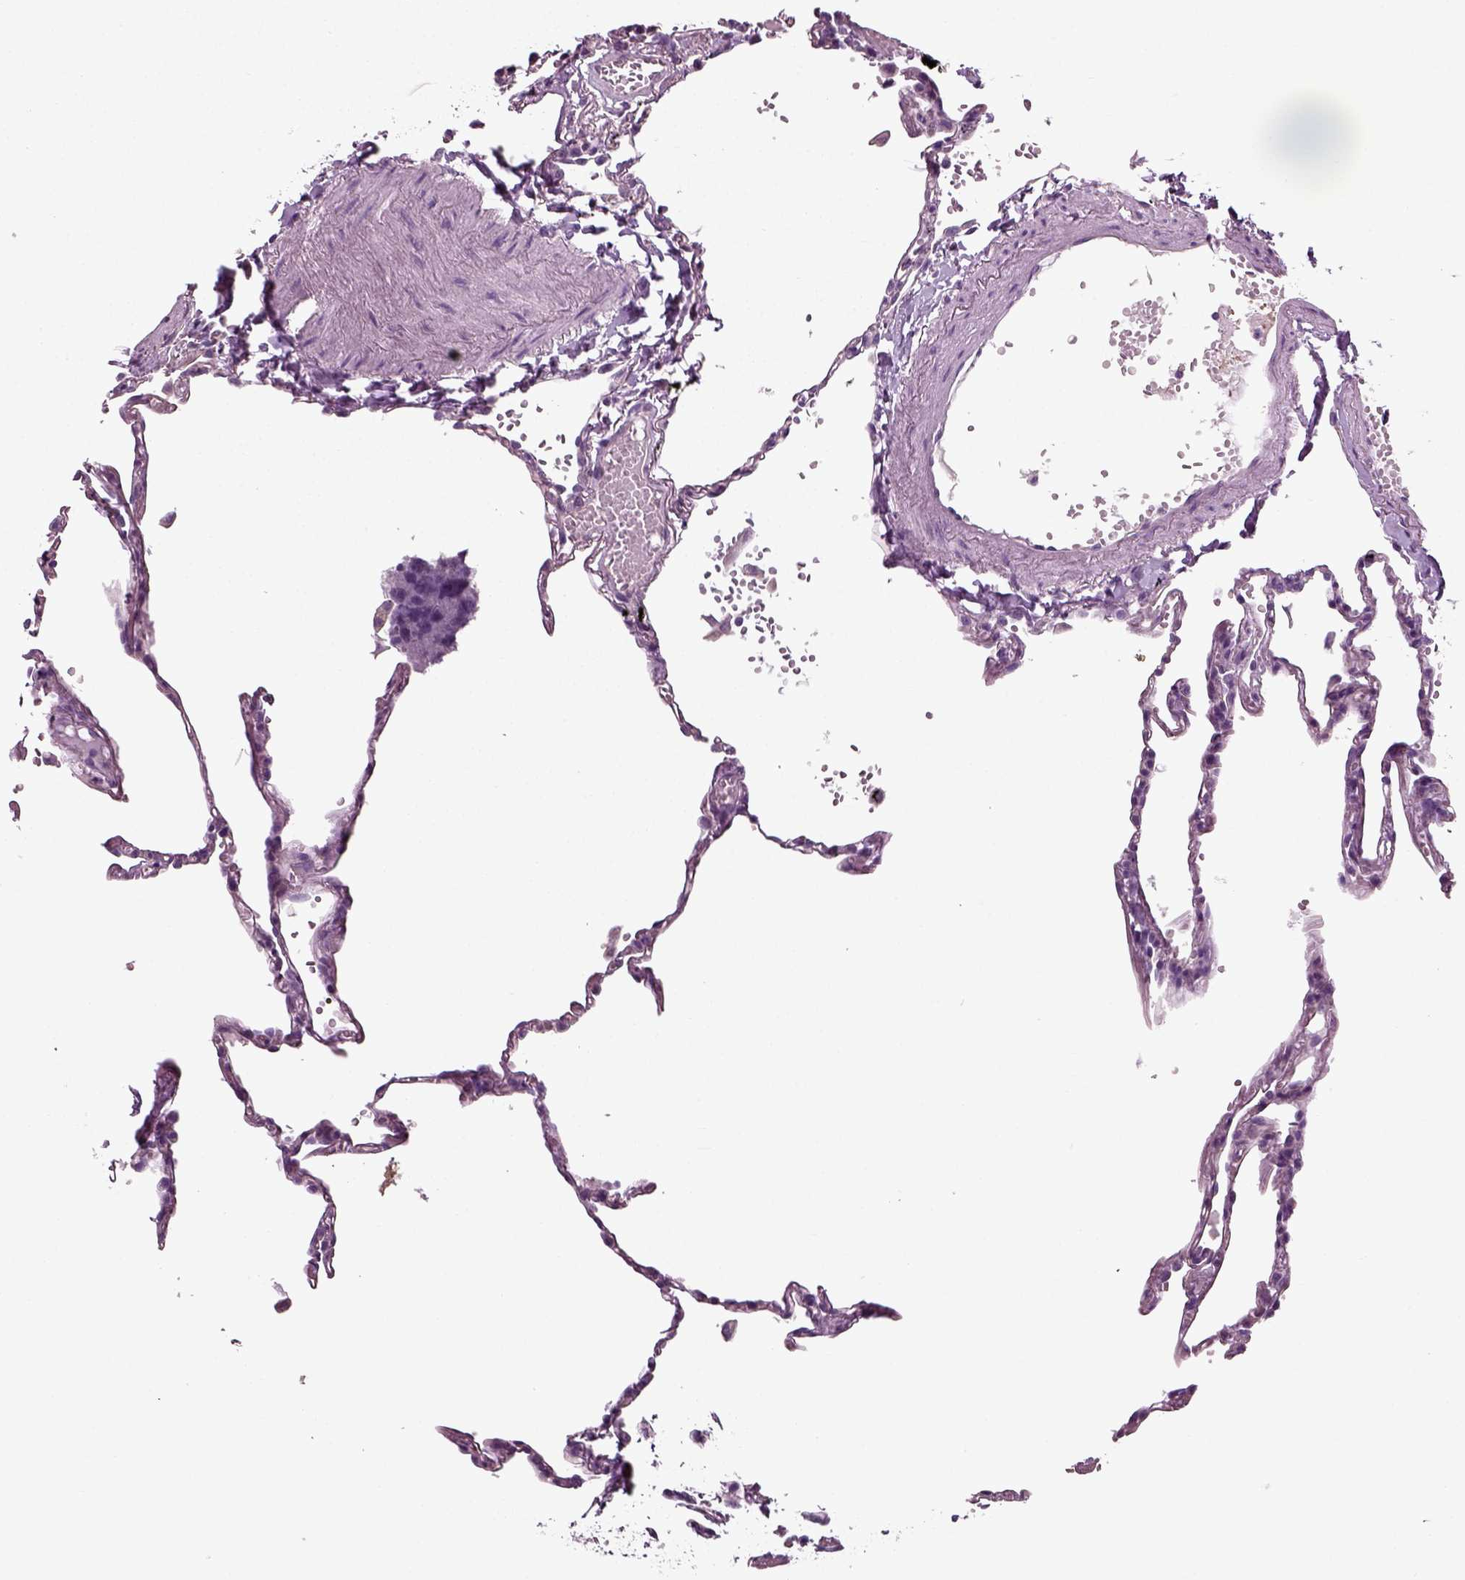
{"staining": {"intensity": "negative", "quantity": "none", "location": "none"}, "tissue": "lung", "cell_type": "Alveolar cells", "image_type": "normal", "snomed": [{"axis": "morphology", "description": "Normal tissue, NOS"}, {"axis": "topography", "description": "Lung"}], "caption": "DAB (3,3'-diaminobenzidine) immunohistochemical staining of normal human lung displays no significant expression in alveolar cells. The staining was performed using DAB (3,3'-diaminobenzidine) to visualize the protein expression in brown, while the nuclei were stained in blue with hematoxylin (Magnification: 20x).", "gene": "DEFB118", "patient": {"sex": "male", "age": 78}}